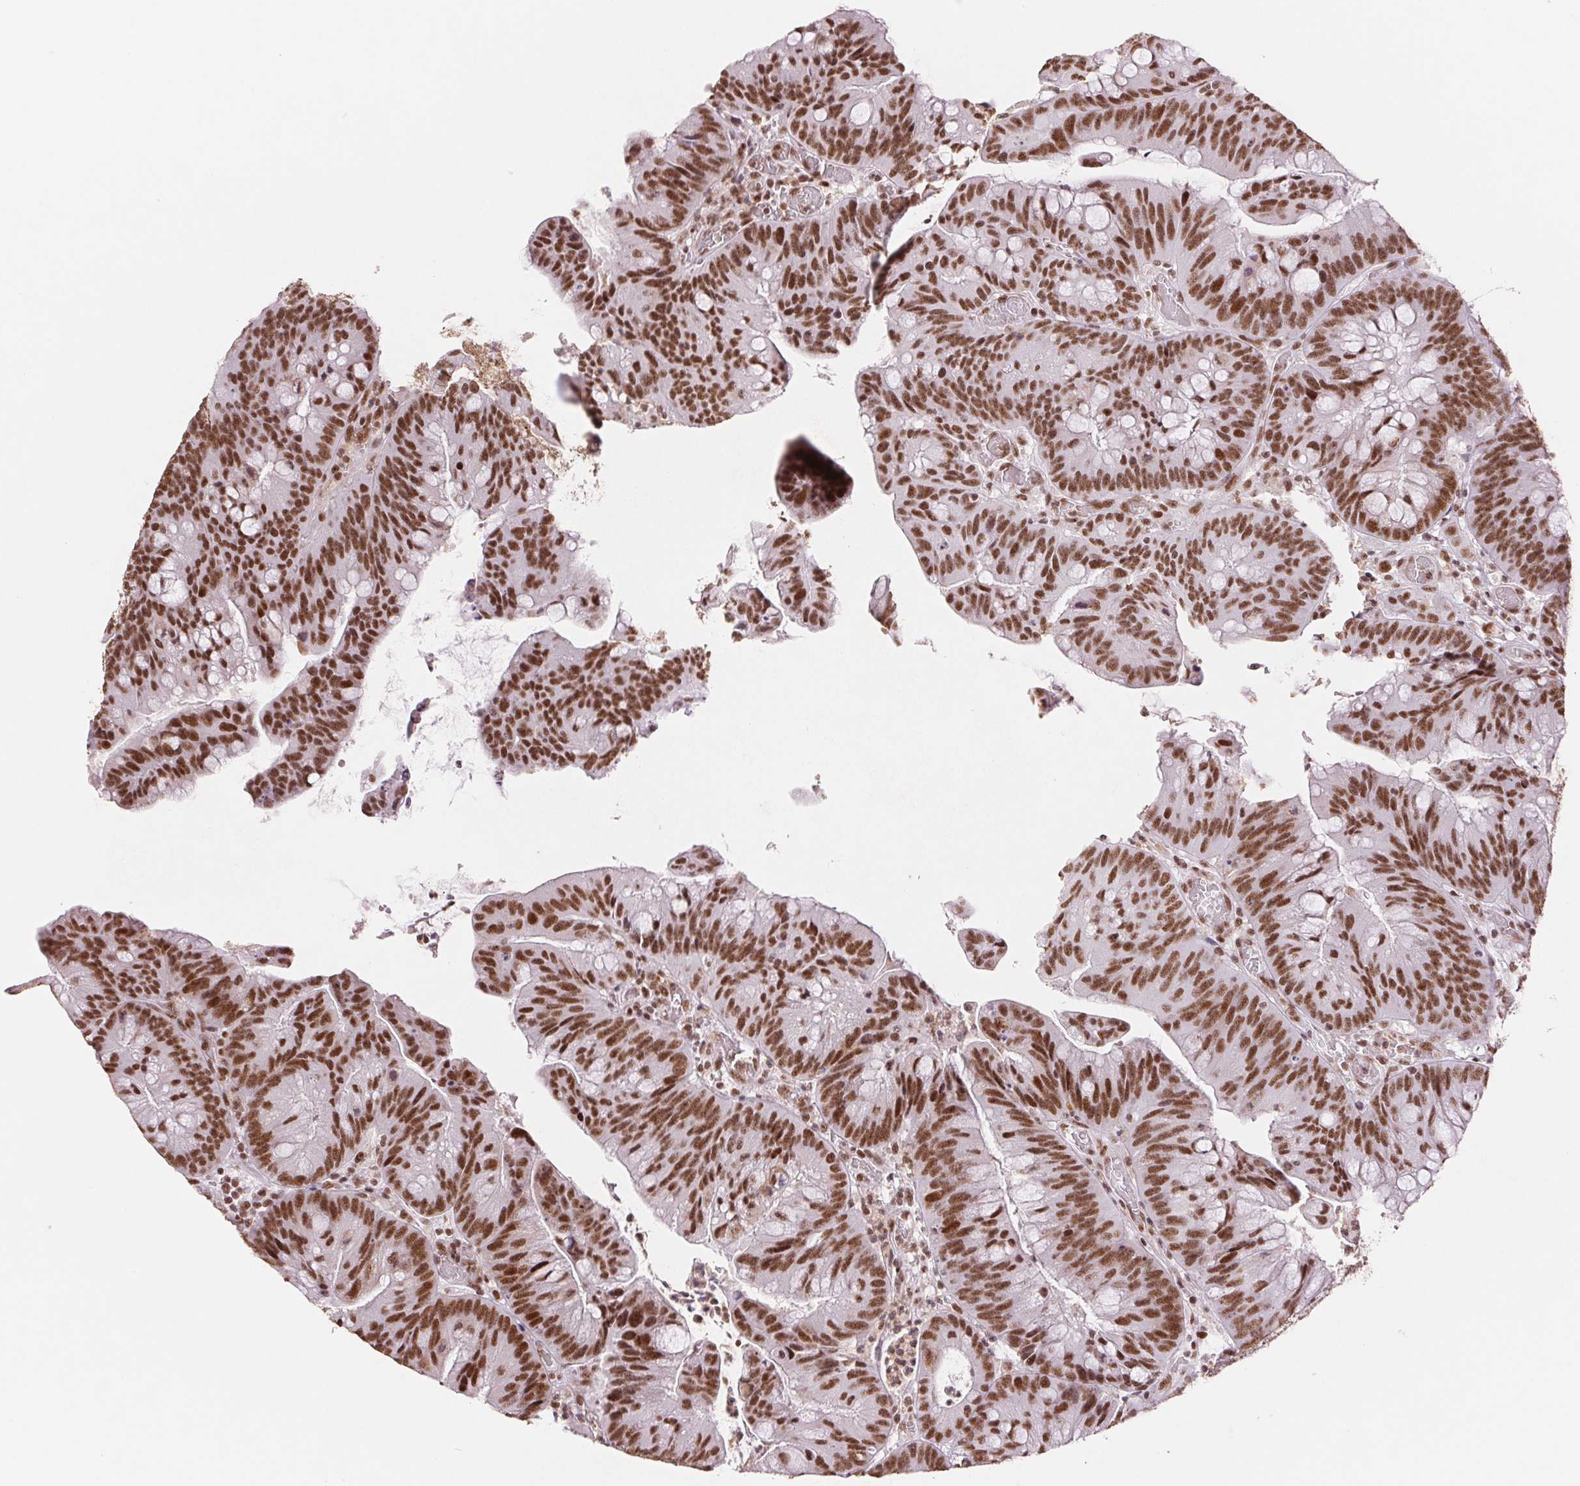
{"staining": {"intensity": "strong", "quantity": ">75%", "location": "nuclear"}, "tissue": "colorectal cancer", "cell_type": "Tumor cells", "image_type": "cancer", "snomed": [{"axis": "morphology", "description": "Adenocarcinoma, NOS"}, {"axis": "topography", "description": "Colon"}], "caption": "Protein staining by immunohistochemistry (IHC) displays strong nuclear positivity in approximately >75% of tumor cells in colorectal cancer.", "gene": "SREK1", "patient": {"sex": "male", "age": 62}}